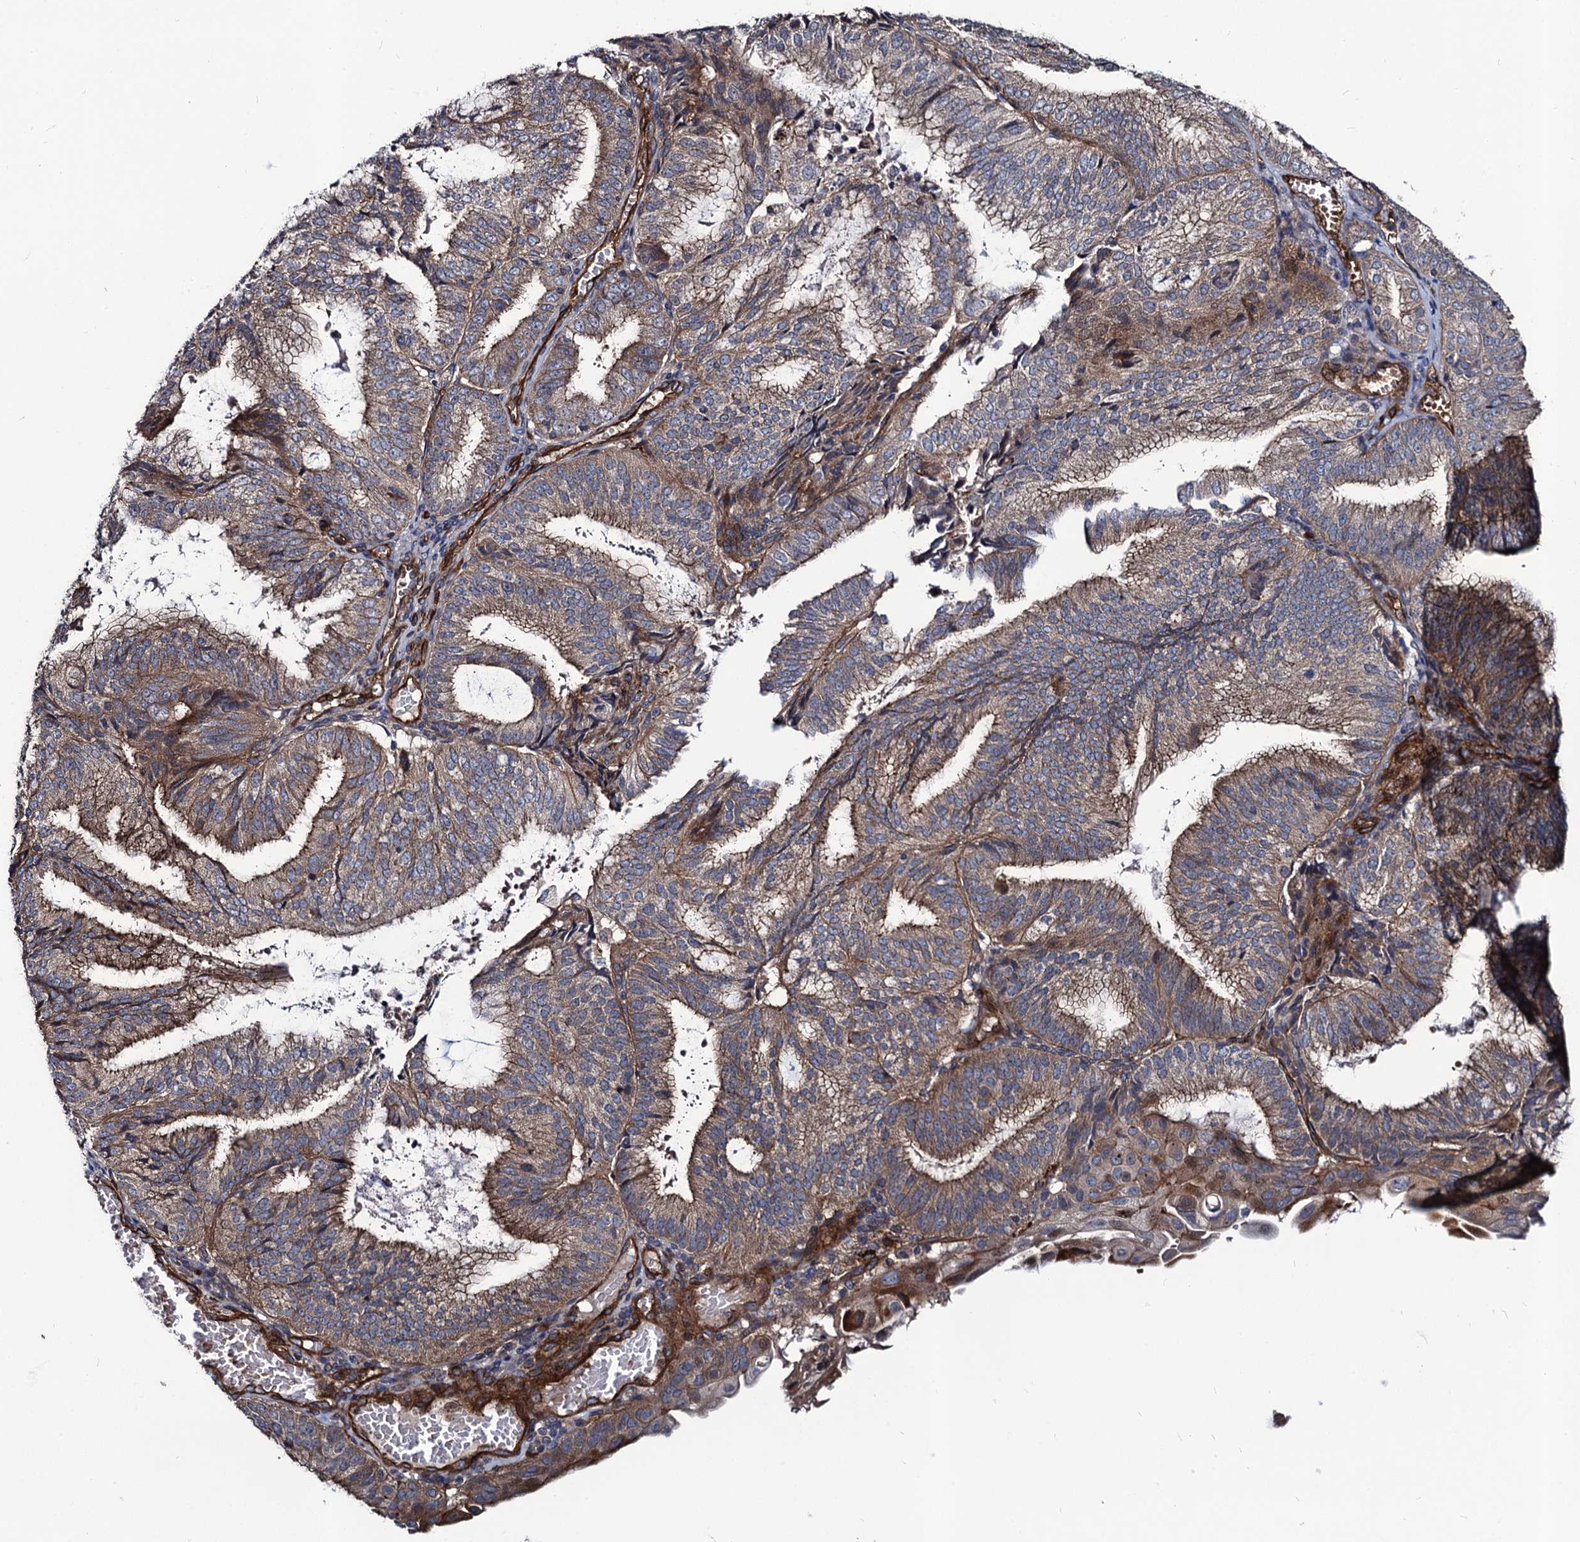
{"staining": {"intensity": "moderate", "quantity": "25%-75%", "location": "cytoplasmic/membranous"}, "tissue": "endometrial cancer", "cell_type": "Tumor cells", "image_type": "cancer", "snomed": [{"axis": "morphology", "description": "Adenocarcinoma, NOS"}, {"axis": "topography", "description": "Endometrium"}], "caption": "Protein analysis of endometrial adenocarcinoma tissue displays moderate cytoplasmic/membranous expression in approximately 25%-75% of tumor cells.", "gene": "KXD1", "patient": {"sex": "female", "age": 49}}